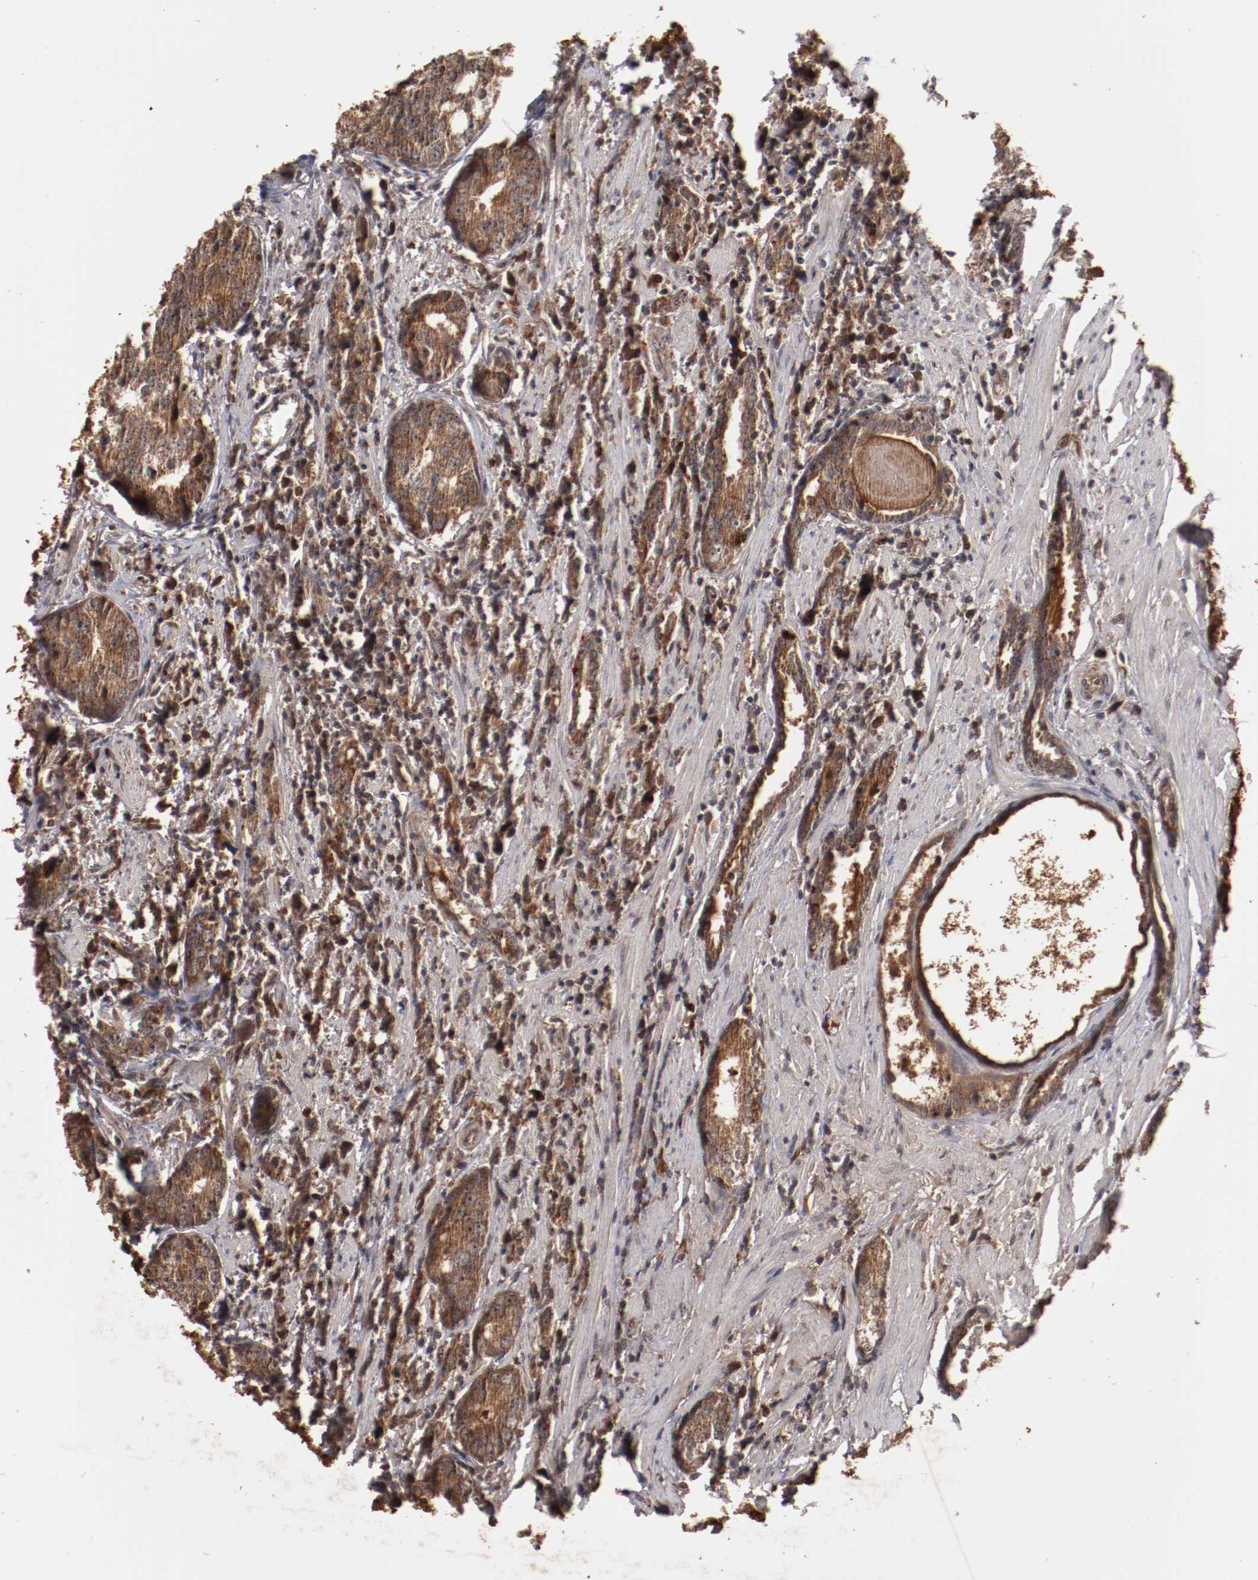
{"staining": {"intensity": "strong", "quantity": ">75%", "location": "cytoplasmic/membranous"}, "tissue": "prostate cancer", "cell_type": "Tumor cells", "image_type": "cancer", "snomed": [{"axis": "morphology", "description": "Adenocarcinoma, High grade"}, {"axis": "topography", "description": "Prostate"}], "caption": "This is an image of immunohistochemistry (IHC) staining of prostate cancer (adenocarcinoma (high-grade)), which shows strong expression in the cytoplasmic/membranous of tumor cells.", "gene": "TENM1", "patient": {"sex": "male", "age": 71}}